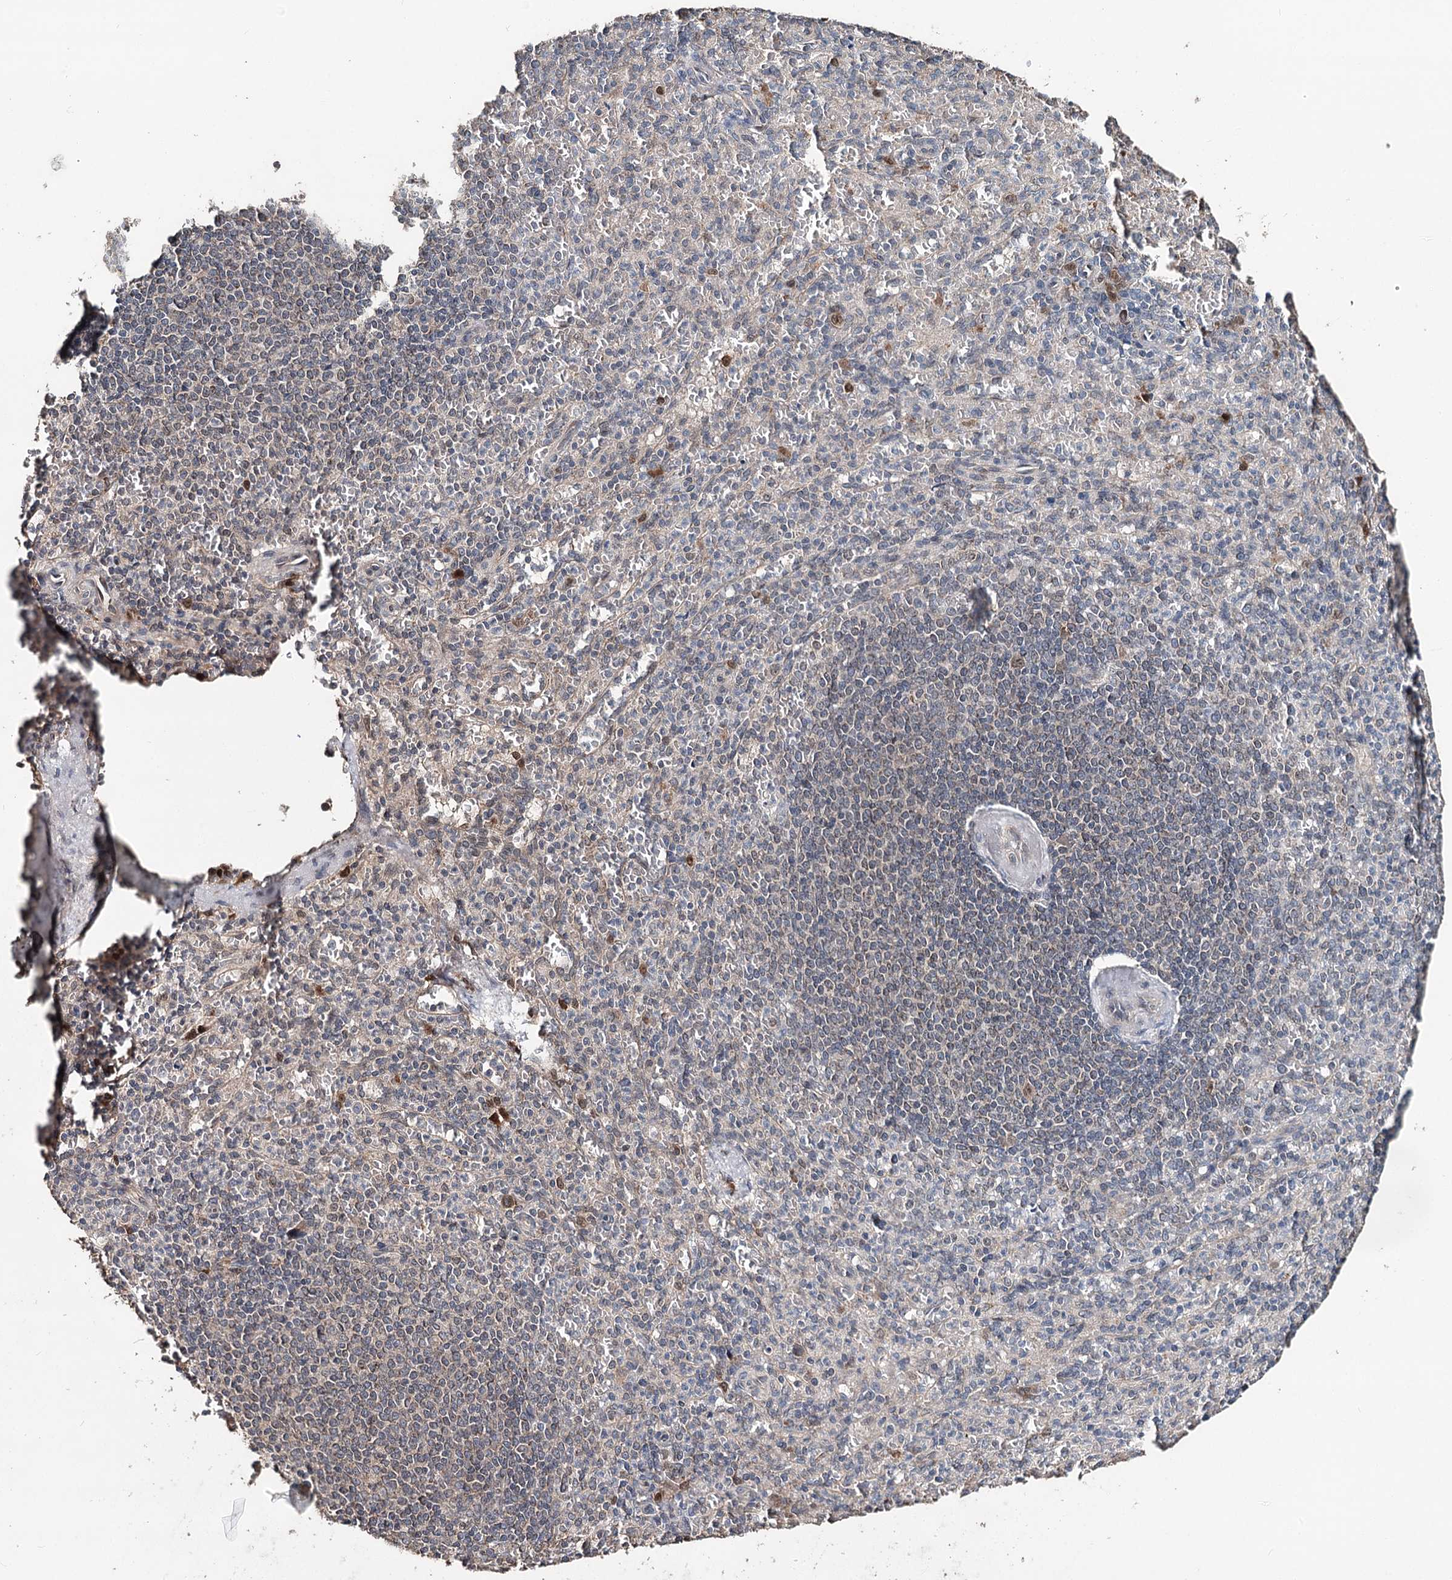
{"staining": {"intensity": "negative", "quantity": "none", "location": "none"}, "tissue": "spleen", "cell_type": "Cells in red pulp", "image_type": "normal", "snomed": [{"axis": "morphology", "description": "Normal tissue, NOS"}, {"axis": "topography", "description": "Spleen"}], "caption": "Histopathology image shows no protein positivity in cells in red pulp of benign spleen.", "gene": "NOPCHAP1", "patient": {"sex": "female", "age": 74}}